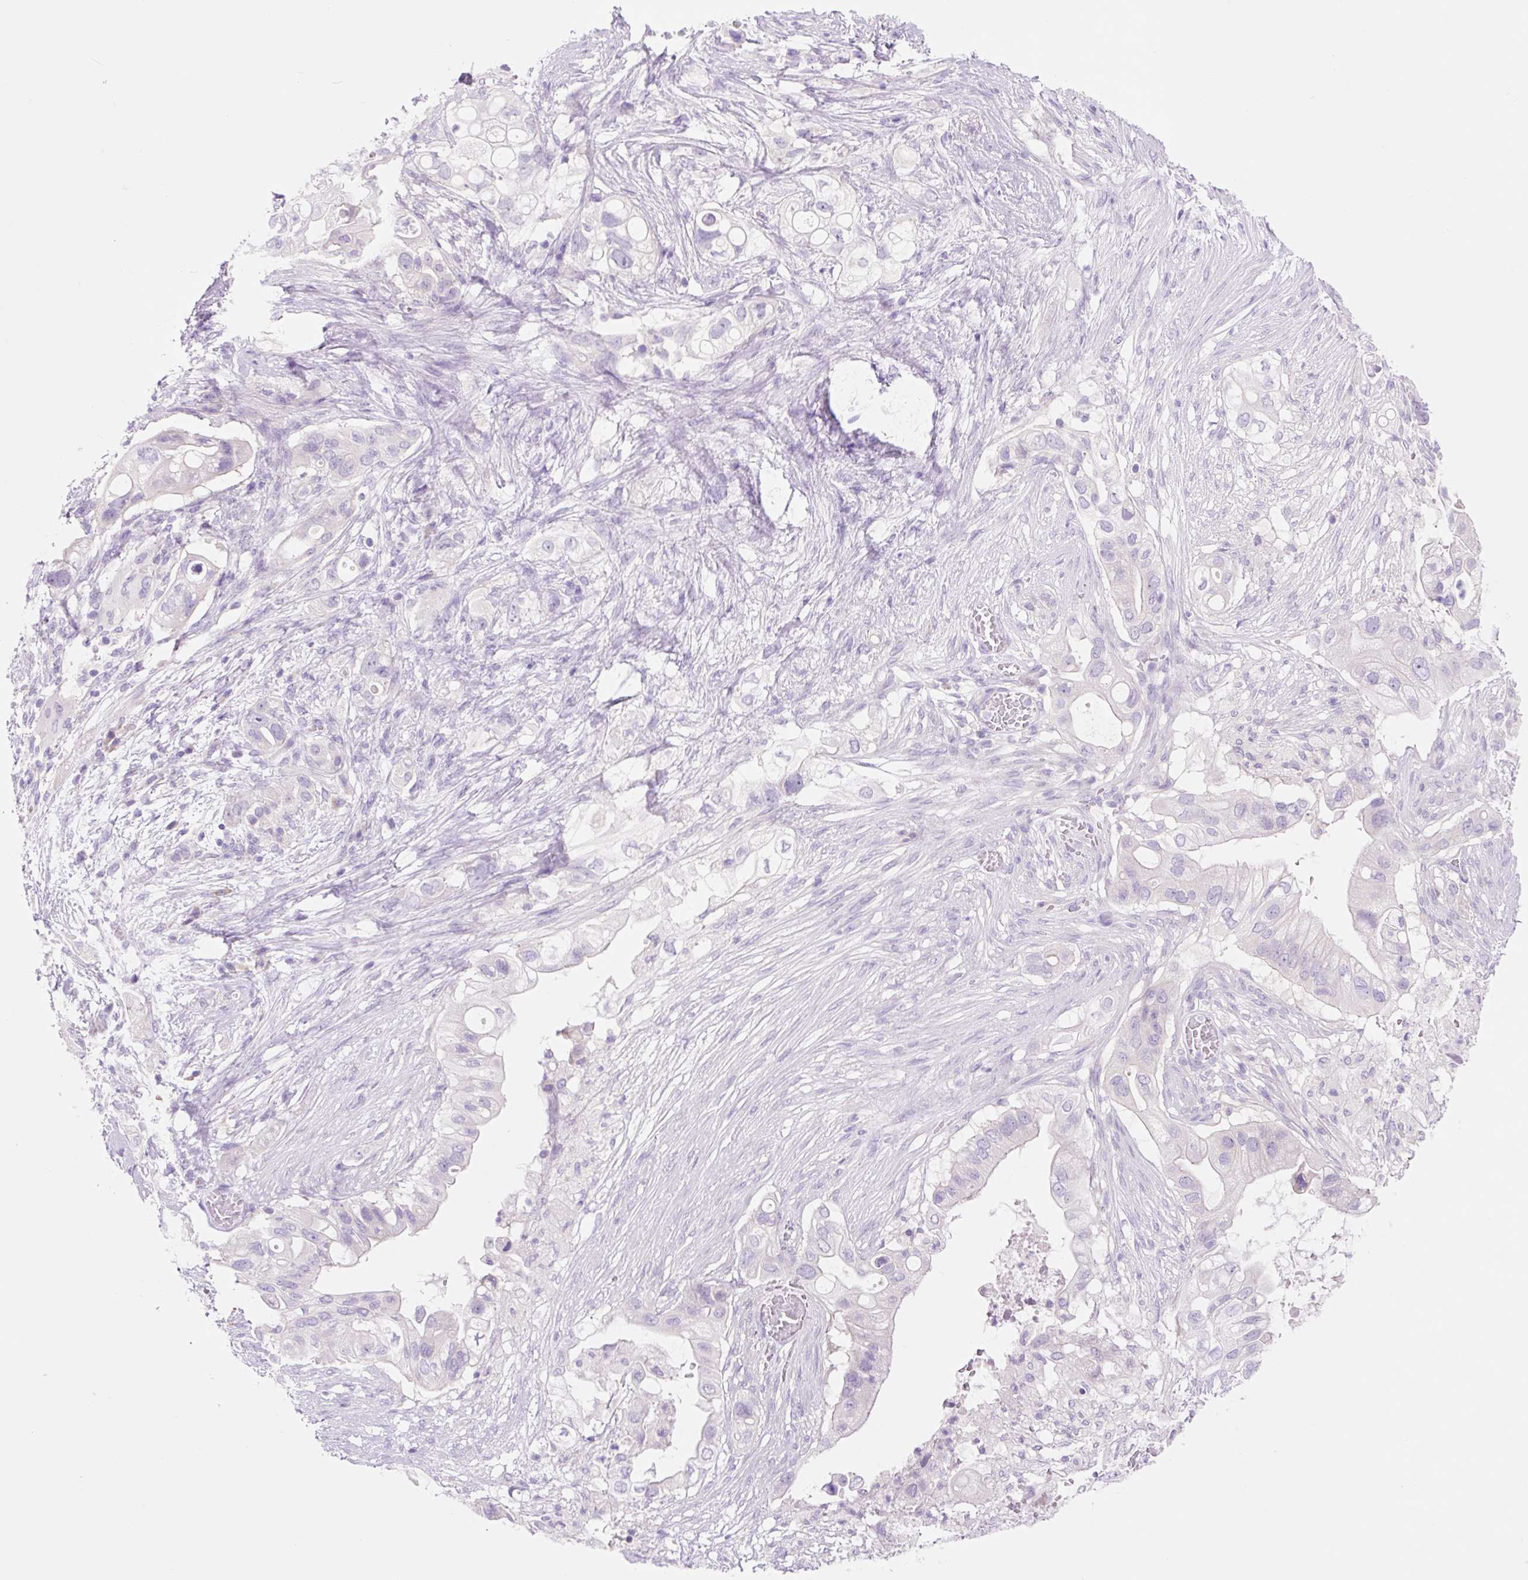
{"staining": {"intensity": "negative", "quantity": "none", "location": "none"}, "tissue": "pancreatic cancer", "cell_type": "Tumor cells", "image_type": "cancer", "snomed": [{"axis": "morphology", "description": "Adenocarcinoma, NOS"}, {"axis": "topography", "description": "Pancreas"}], "caption": "The photomicrograph exhibits no staining of tumor cells in pancreatic adenocarcinoma. (Brightfield microscopy of DAB (3,3'-diaminobenzidine) IHC at high magnification).", "gene": "CELF6", "patient": {"sex": "female", "age": 72}}